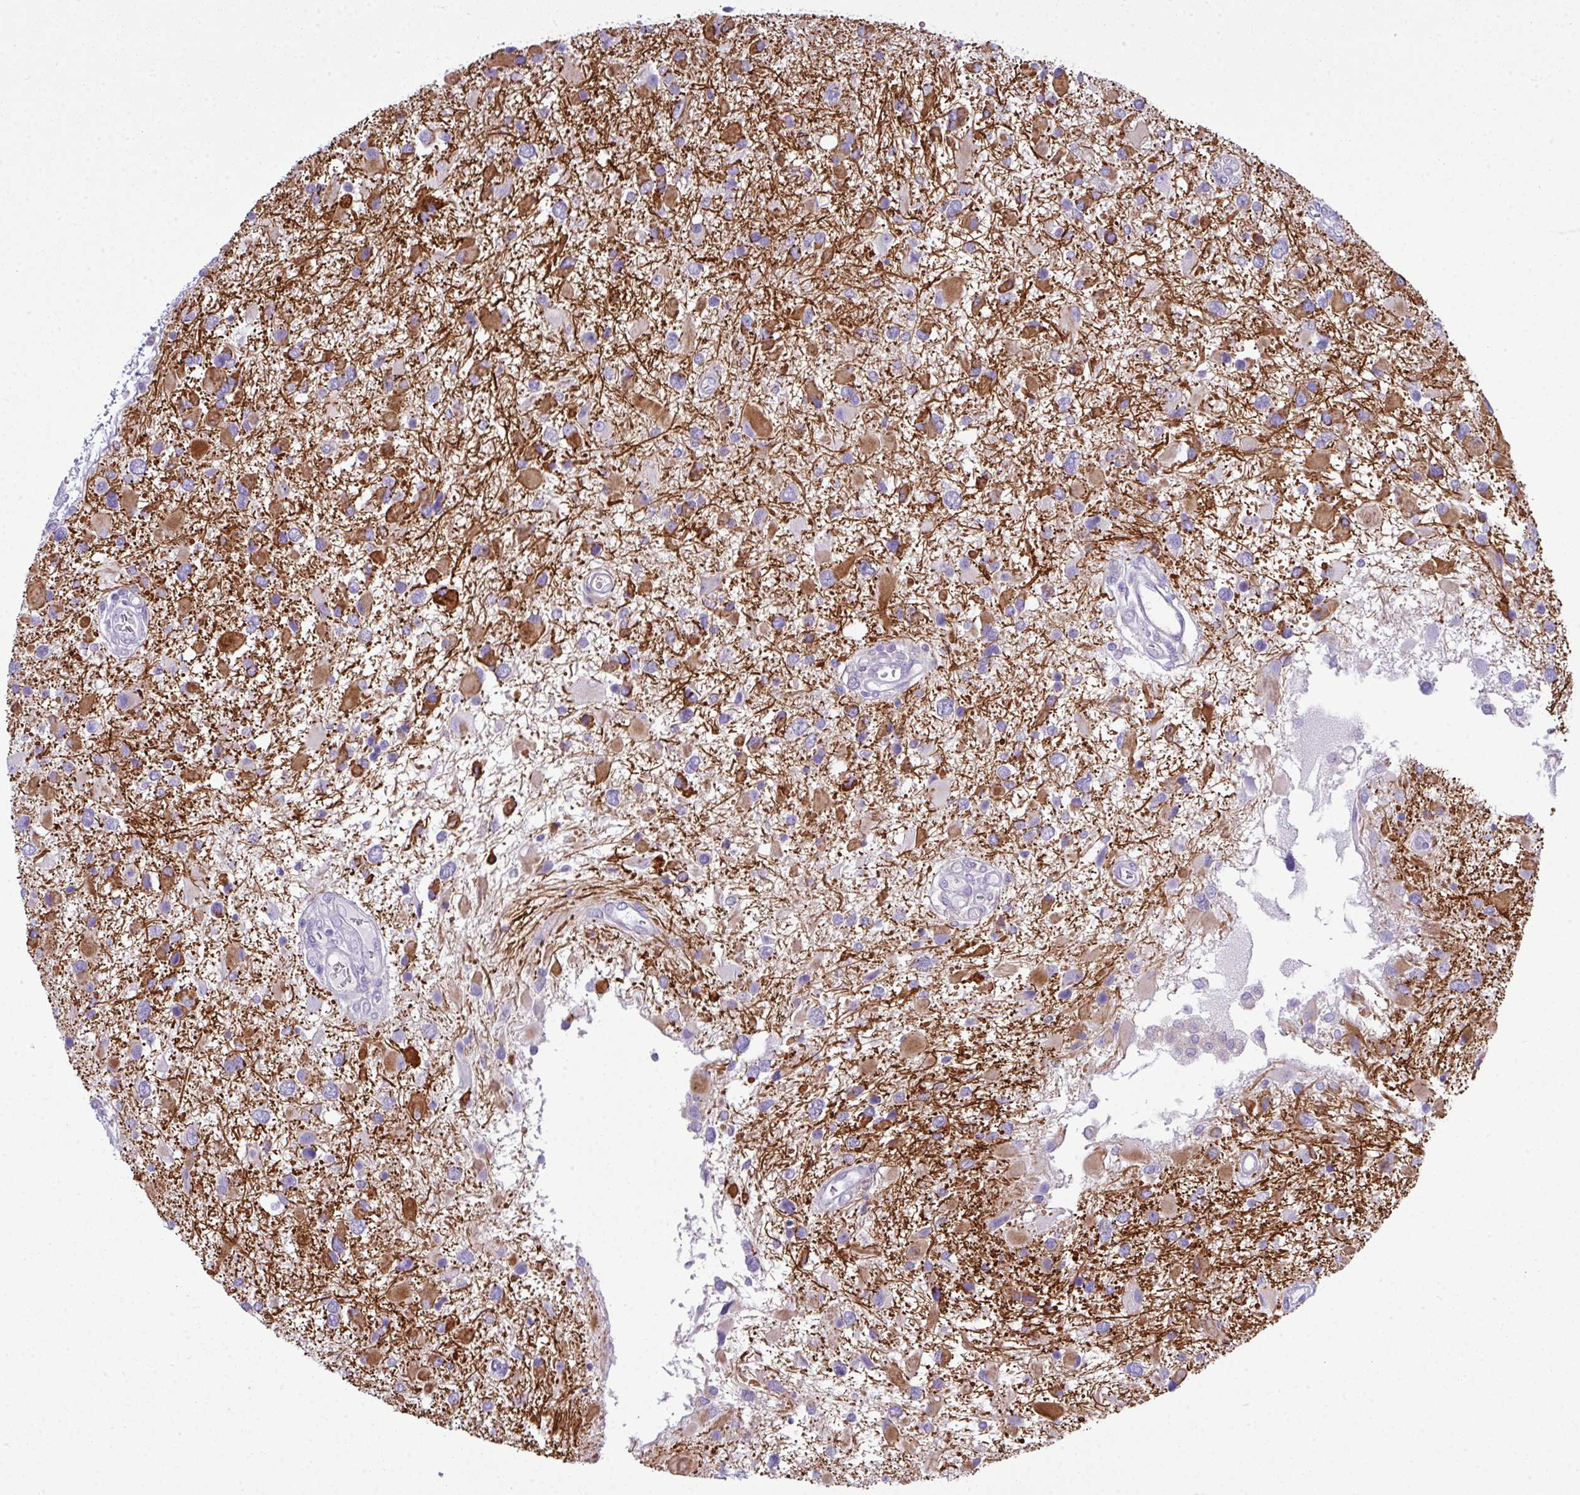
{"staining": {"intensity": "strong", "quantity": "25%-75%", "location": "cytoplasmic/membranous"}, "tissue": "glioma", "cell_type": "Tumor cells", "image_type": "cancer", "snomed": [{"axis": "morphology", "description": "Glioma, malignant, High grade"}, {"axis": "topography", "description": "Brain"}], "caption": "Human glioma stained with a protein marker exhibits strong staining in tumor cells.", "gene": "ABCC5", "patient": {"sex": "male", "age": 53}}